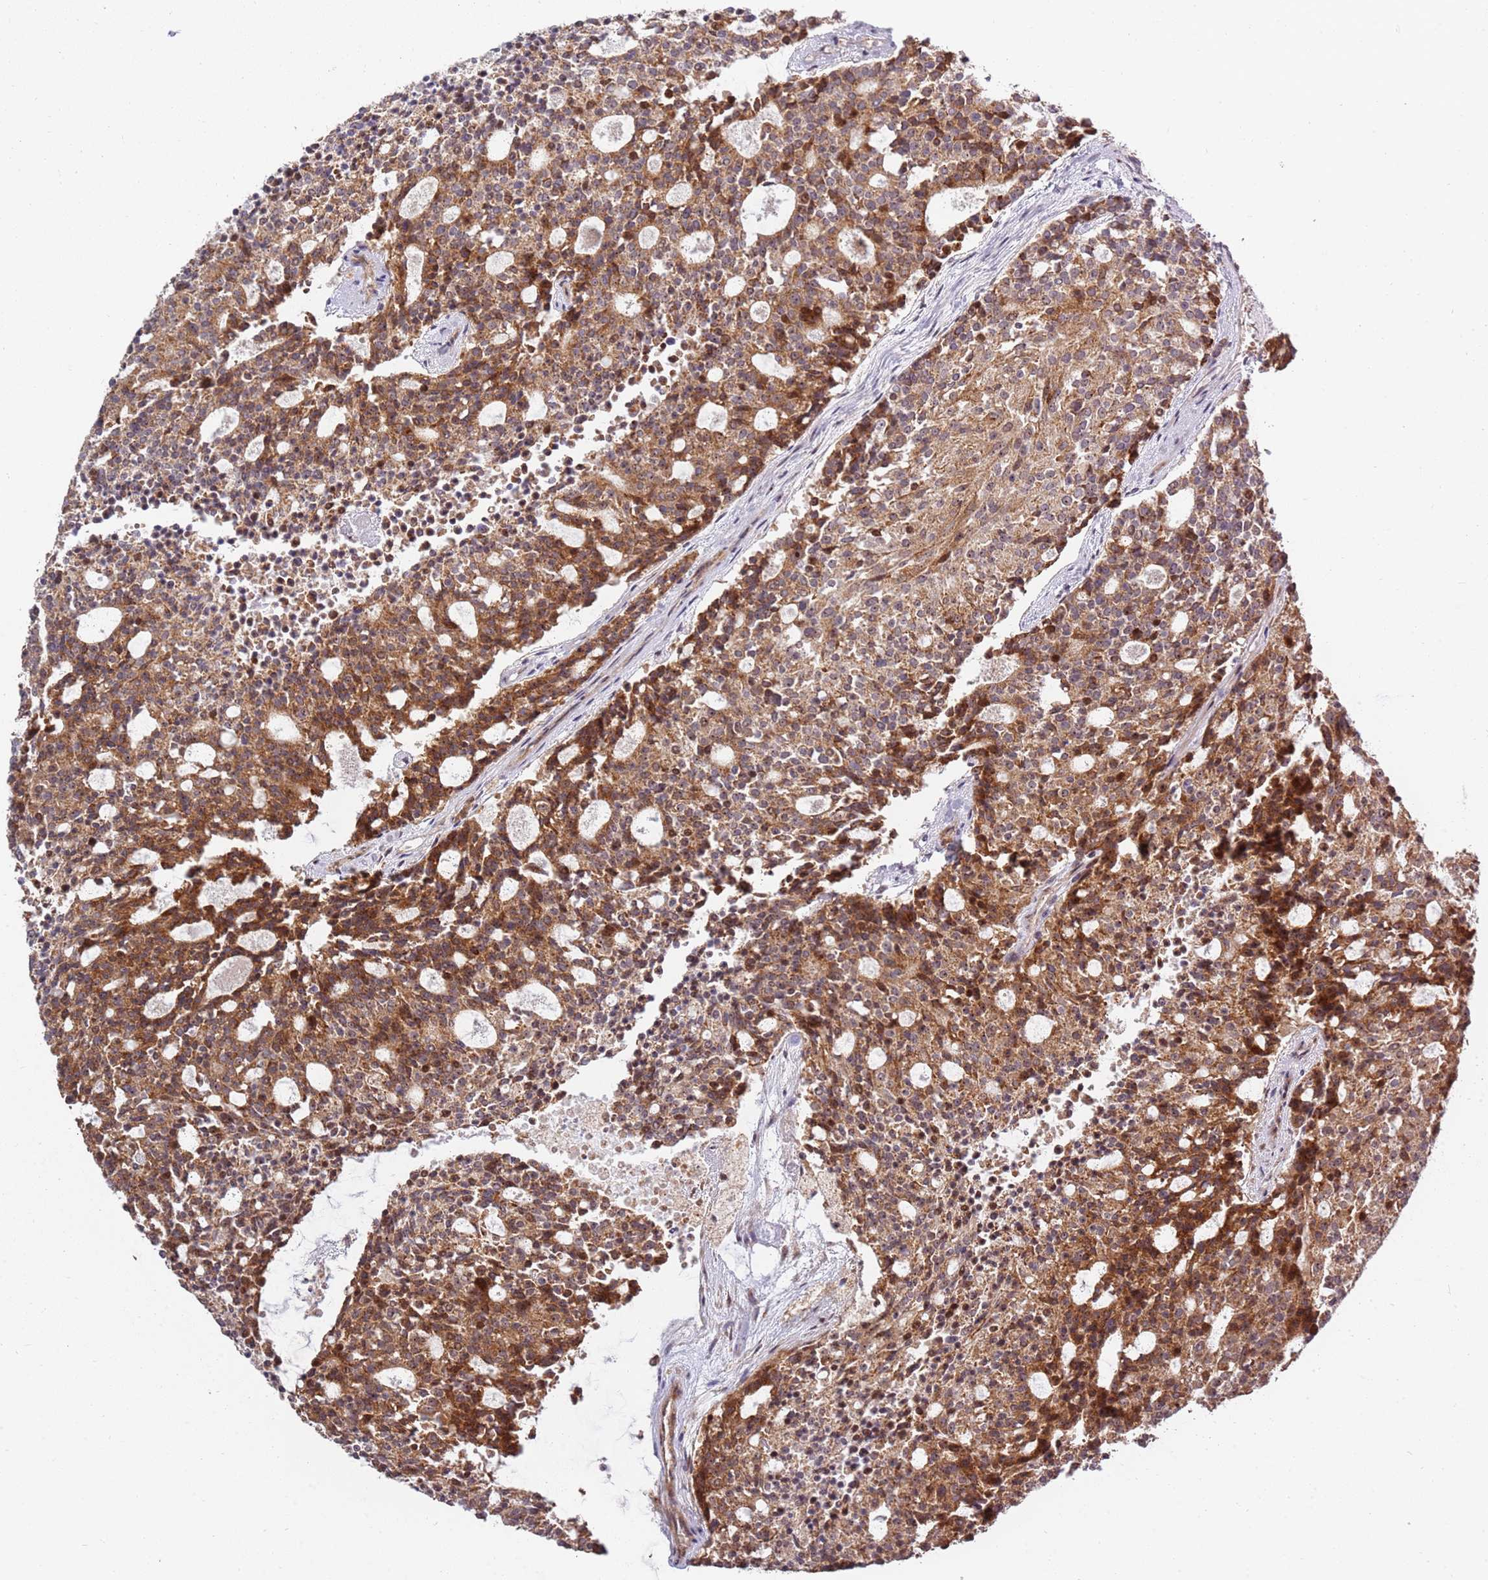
{"staining": {"intensity": "strong", "quantity": ">75%", "location": "cytoplasmic/membranous"}, "tissue": "carcinoid", "cell_type": "Tumor cells", "image_type": "cancer", "snomed": [{"axis": "morphology", "description": "Carcinoid, malignant, NOS"}, {"axis": "topography", "description": "Pancreas"}], "caption": "Immunohistochemical staining of carcinoid (malignant) reveals high levels of strong cytoplasmic/membranous protein positivity in about >75% of tumor cells. (Stains: DAB in brown, nuclei in blue, Microscopy: brightfield microscopy at high magnification).", "gene": "KIF25", "patient": {"sex": "female", "age": 54}}